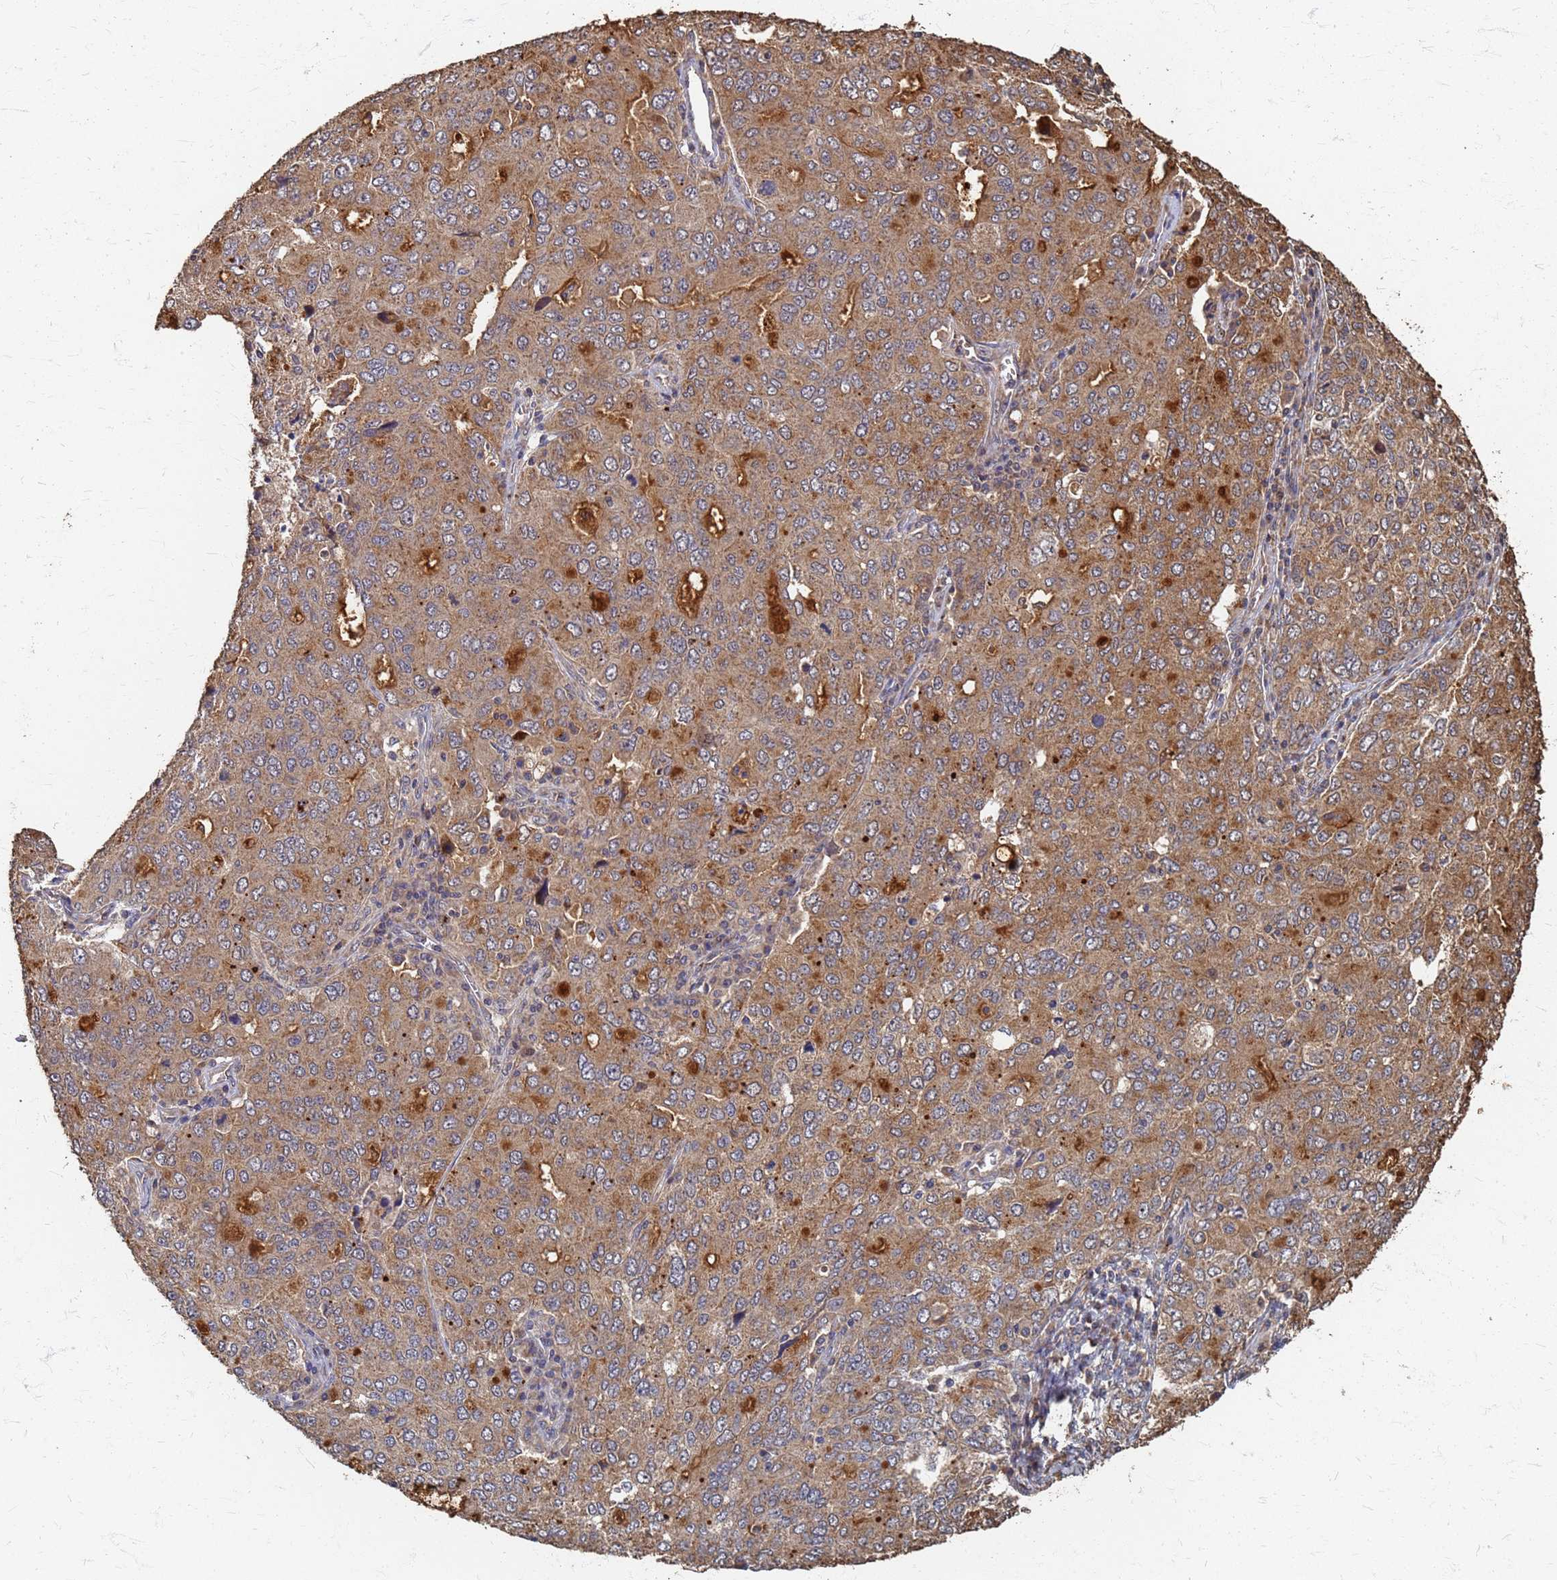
{"staining": {"intensity": "moderate", "quantity": ">75%", "location": "cytoplasmic/membranous"}, "tissue": "ovarian cancer", "cell_type": "Tumor cells", "image_type": "cancer", "snomed": [{"axis": "morphology", "description": "Carcinoma, endometroid"}, {"axis": "topography", "description": "Ovary"}], "caption": "A brown stain labels moderate cytoplasmic/membranous staining of a protein in human ovarian cancer (endometroid carcinoma) tumor cells. (Brightfield microscopy of DAB IHC at high magnification).", "gene": "DPH5", "patient": {"sex": "female", "age": 62}}